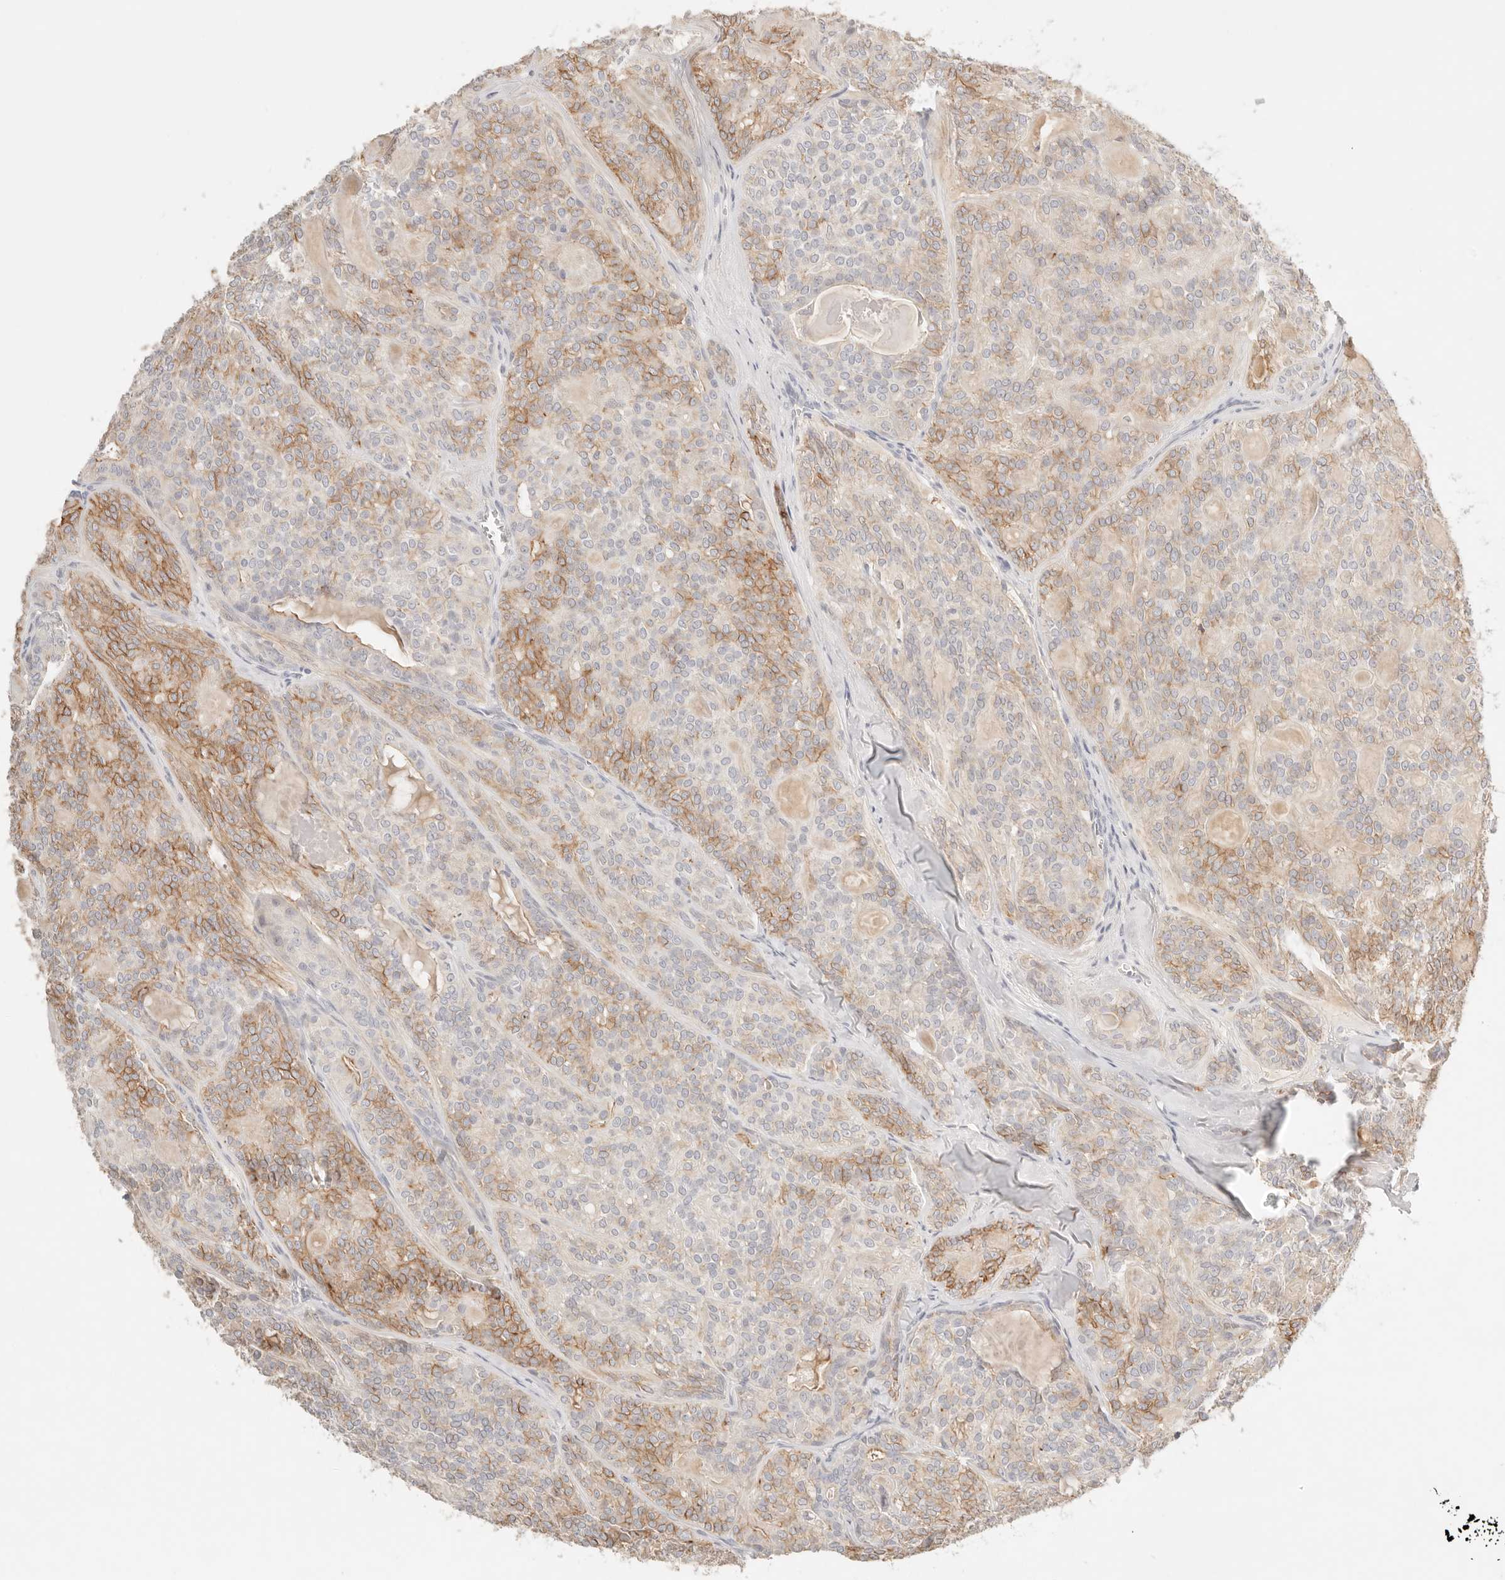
{"staining": {"intensity": "moderate", "quantity": "25%-75%", "location": "cytoplasmic/membranous"}, "tissue": "head and neck cancer", "cell_type": "Tumor cells", "image_type": "cancer", "snomed": [{"axis": "morphology", "description": "Adenocarcinoma, NOS"}, {"axis": "topography", "description": "Head-Neck"}], "caption": "Protein expression analysis of head and neck cancer (adenocarcinoma) displays moderate cytoplasmic/membranous expression in about 25%-75% of tumor cells.", "gene": "CEP120", "patient": {"sex": "male", "age": 66}}